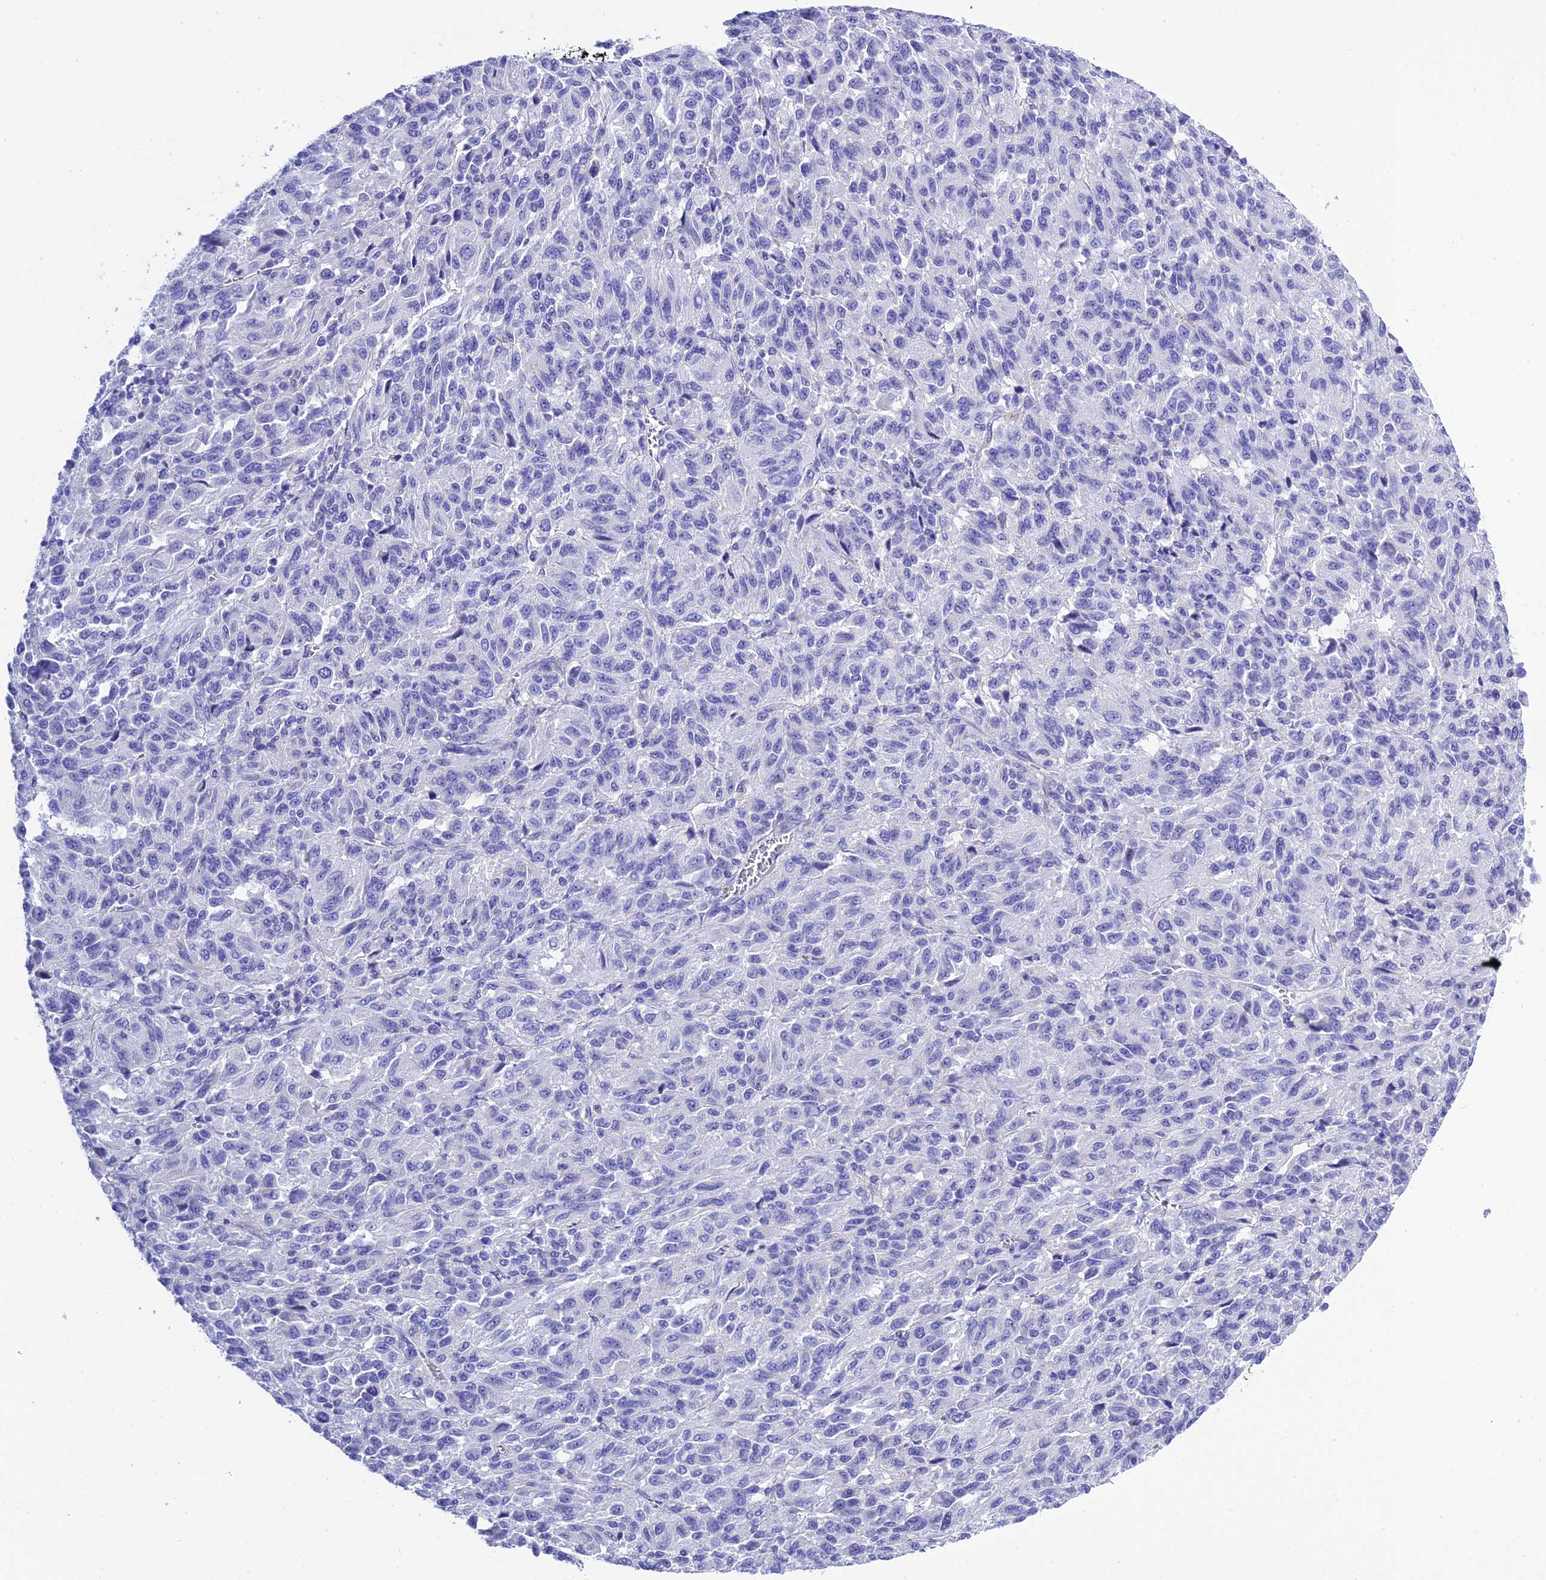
{"staining": {"intensity": "negative", "quantity": "none", "location": "none"}, "tissue": "melanoma", "cell_type": "Tumor cells", "image_type": "cancer", "snomed": [{"axis": "morphology", "description": "Malignant melanoma, Metastatic site"}, {"axis": "topography", "description": "Lung"}], "caption": "Tumor cells show no significant staining in malignant melanoma (metastatic site). (DAB (3,3'-diaminobenzidine) IHC, high magnification).", "gene": "FRA10AC1", "patient": {"sex": "male", "age": 64}}